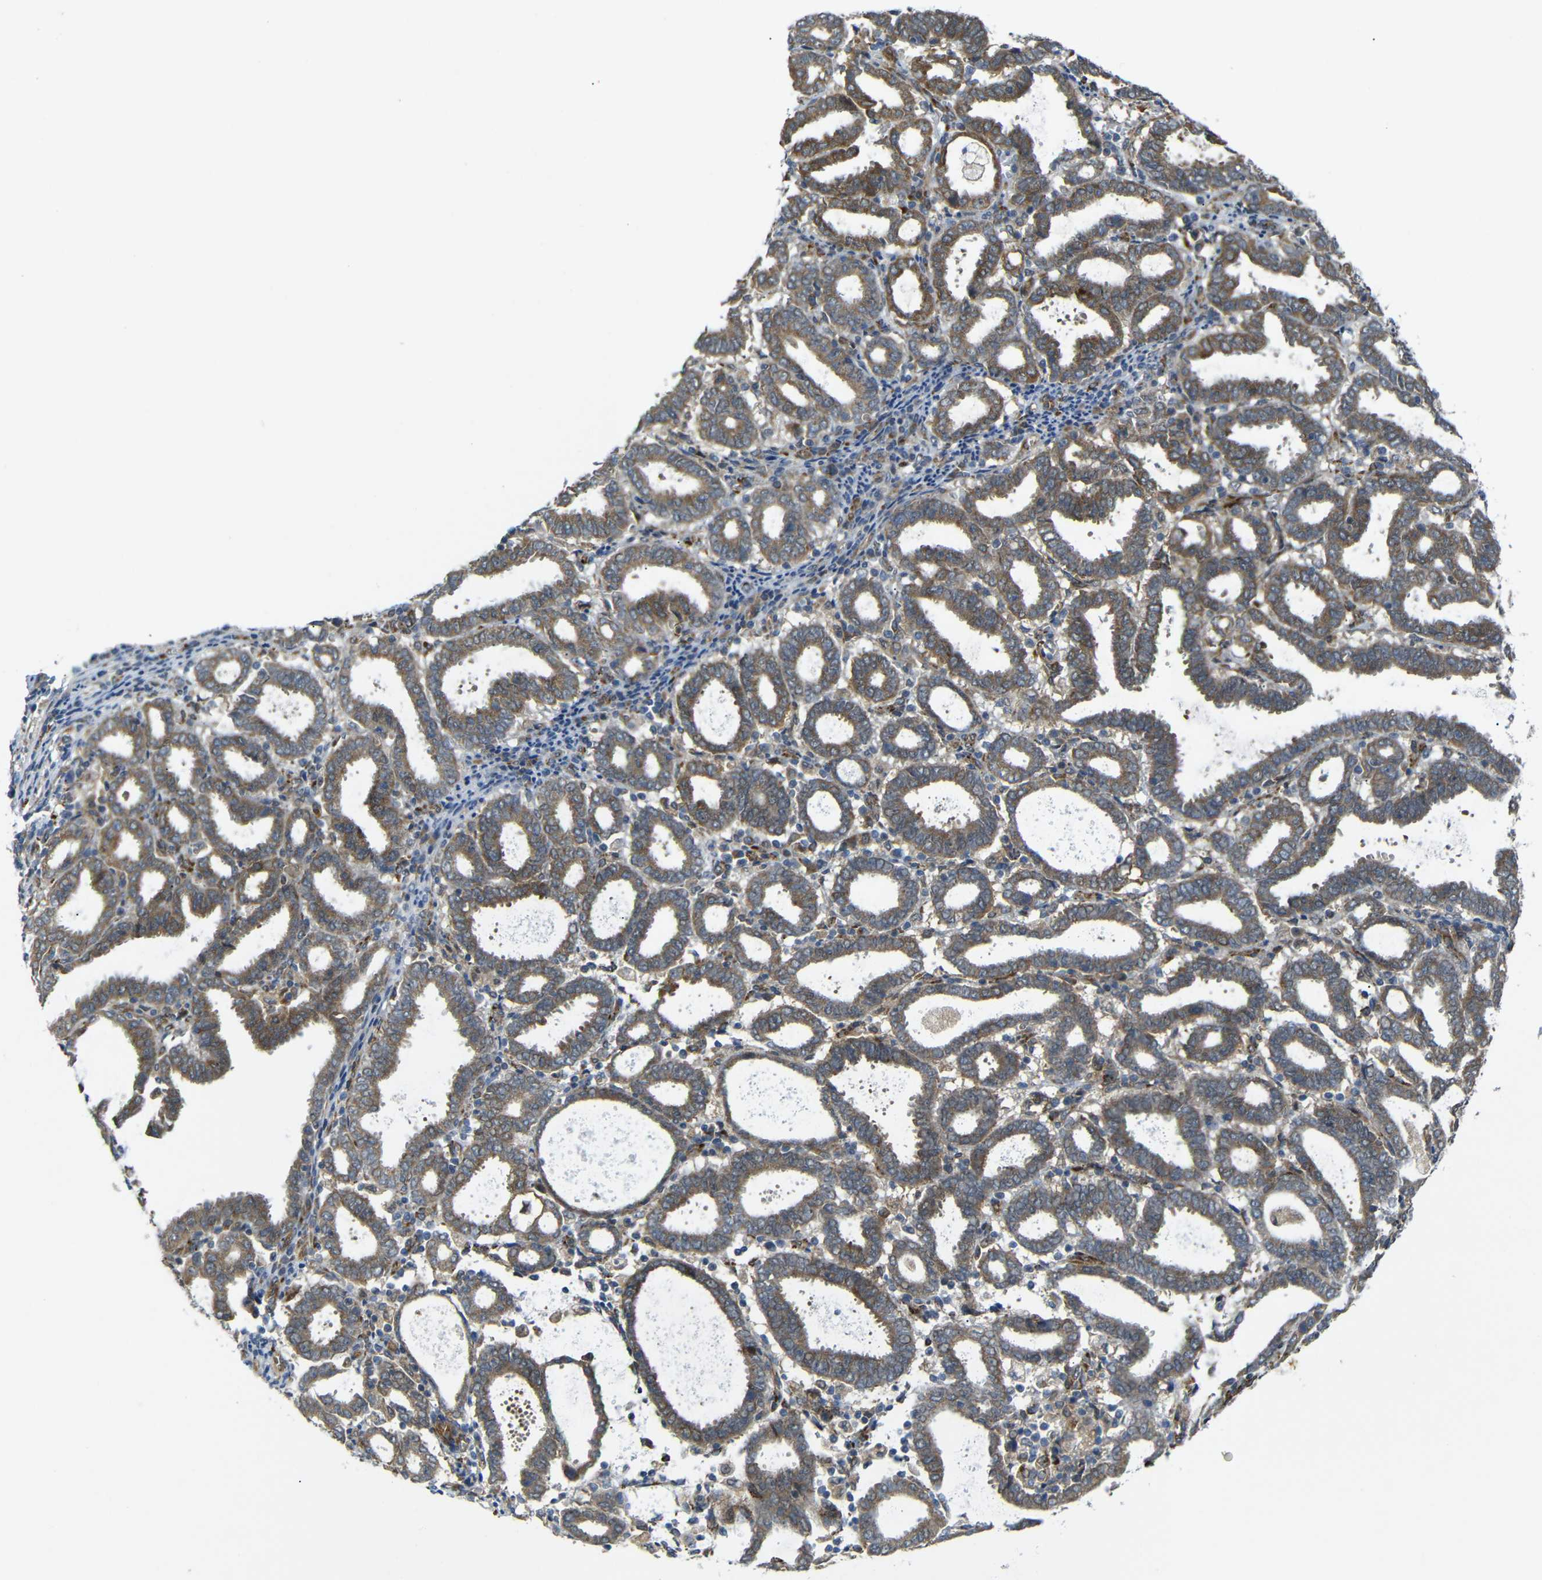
{"staining": {"intensity": "moderate", "quantity": ">75%", "location": "cytoplasmic/membranous"}, "tissue": "endometrial cancer", "cell_type": "Tumor cells", "image_type": "cancer", "snomed": [{"axis": "morphology", "description": "Adenocarcinoma, NOS"}, {"axis": "topography", "description": "Uterus"}], "caption": "Protein staining exhibits moderate cytoplasmic/membranous positivity in about >75% of tumor cells in endometrial cancer.", "gene": "P3H2", "patient": {"sex": "female", "age": 83}}